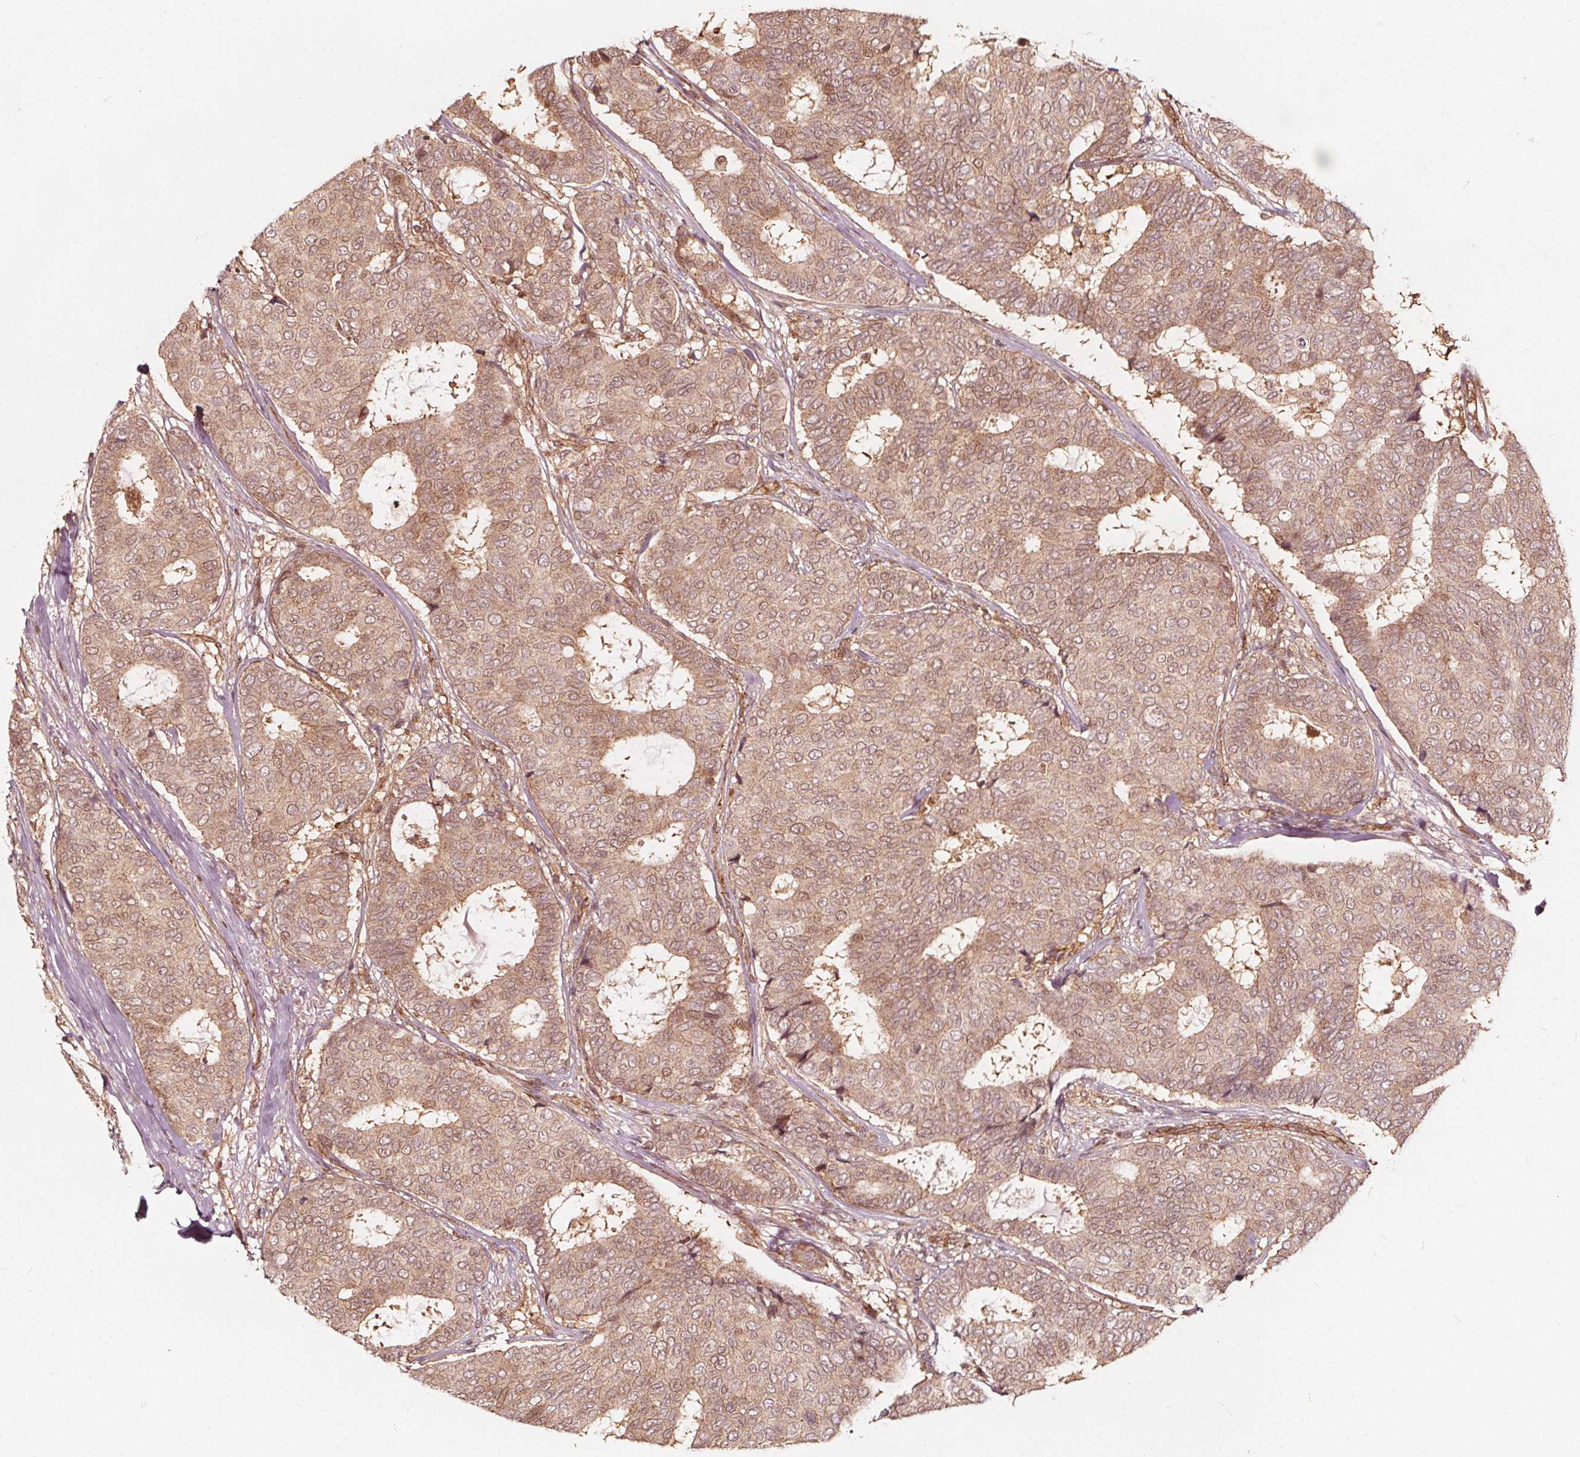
{"staining": {"intensity": "moderate", "quantity": ">75%", "location": "cytoplasmic/membranous"}, "tissue": "breast cancer", "cell_type": "Tumor cells", "image_type": "cancer", "snomed": [{"axis": "morphology", "description": "Duct carcinoma"}, {"axis": "topography", "description": "Breast"}], "caption": "This is an image of IHC staining of breast cancer (invasive ductal carcinoma), which shows moderate staining in the cytoplasmic/membranous of tumor cells.", "gene": "AIP", "patient": {"sex": "female", "age": 75}}